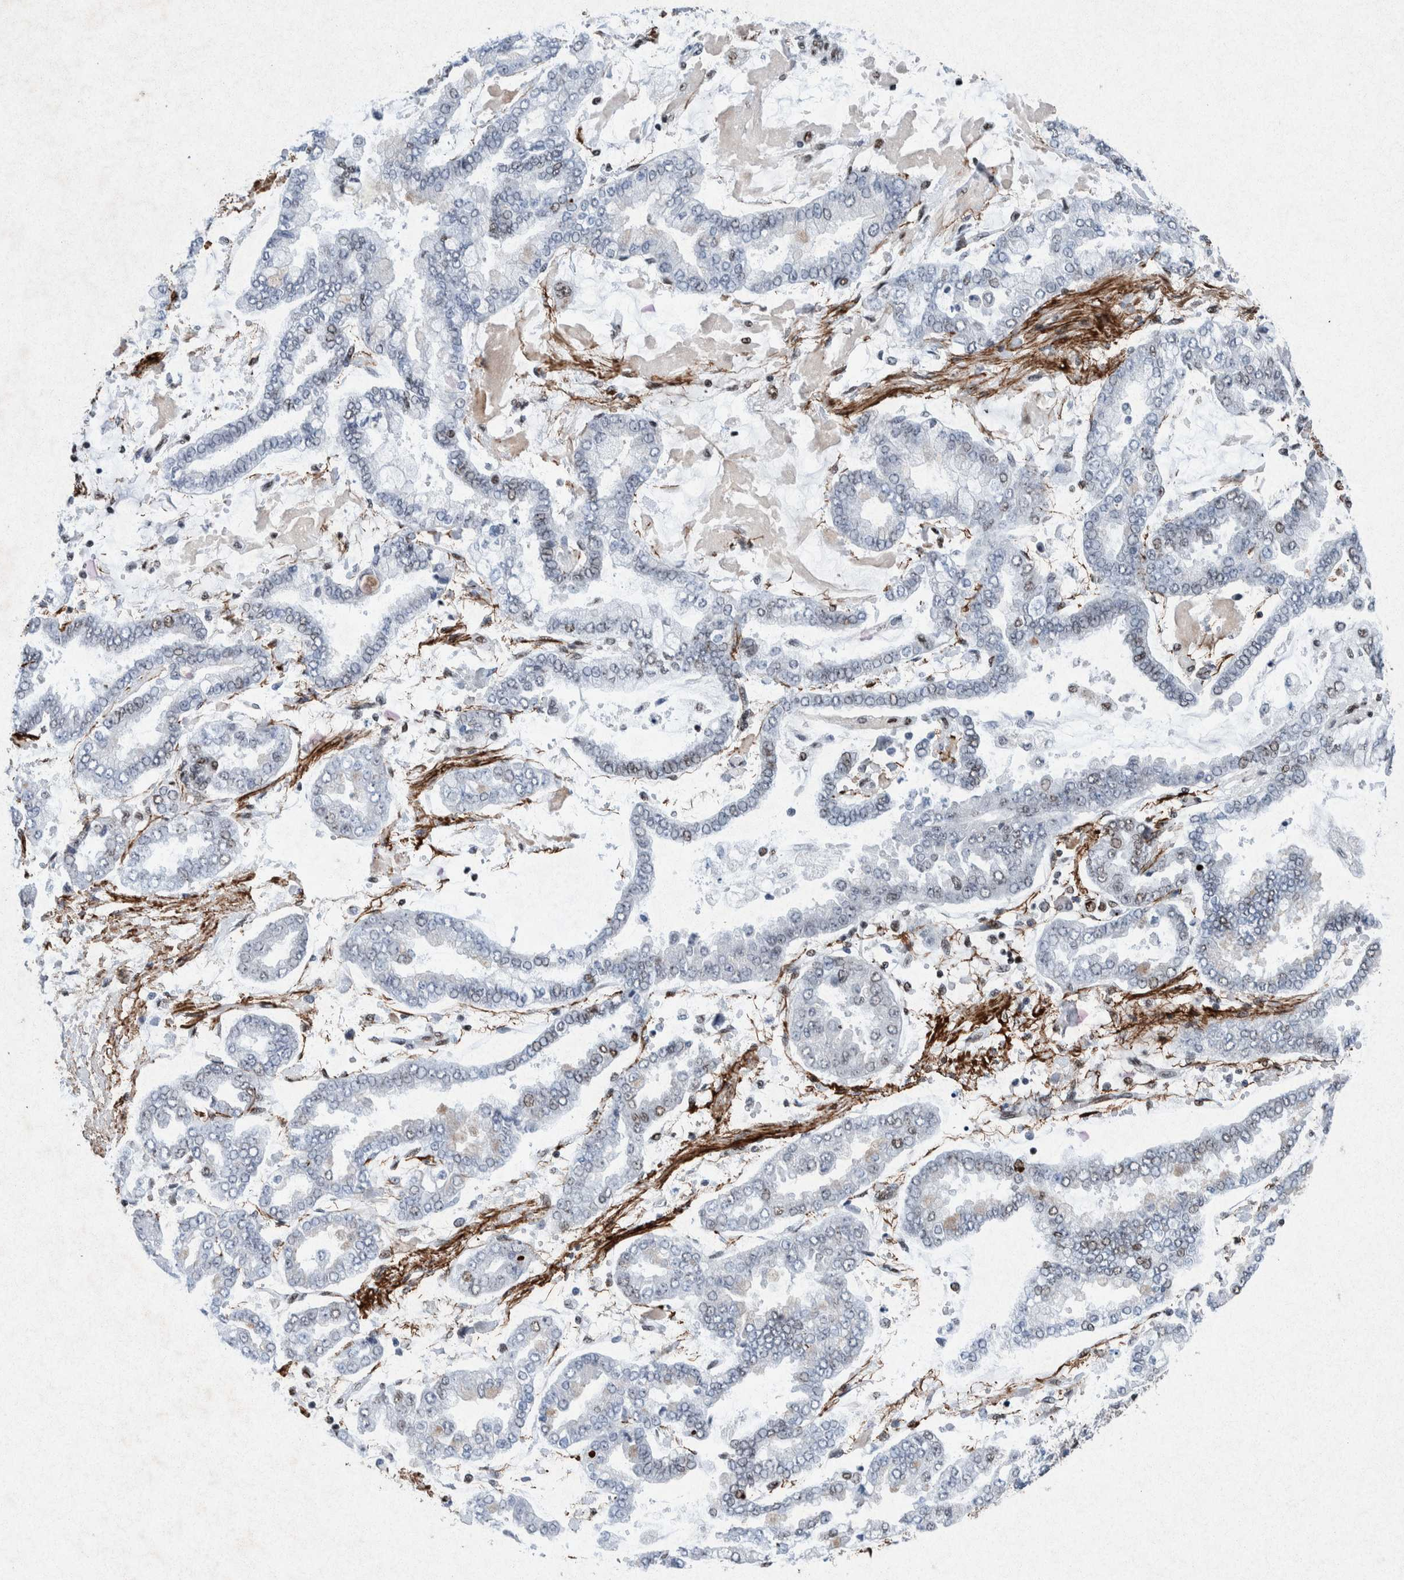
{"staining": {"intensity": "weak", "quantity": "<25%", "location": "nuclear"}, "tissue": "stomach cancer", "cell_type": "Tumor cells", "image_type": "cancer", "snomed": [{"axis": "morphology", "description": "Normal tissue, NOS"}, {"axis": "morphology", "description": "Adenocarcinoma, NOS"}, {"axis": "topography", "description": "Stomach, upper"}, {"axis": "topography", "description": "Stomach"}], "caption": "The photomicrograph reveals no staining of tumor cells in stomach cancer.", "gene": "TAF10", "patient": {"sex": "male", "age": 76}}